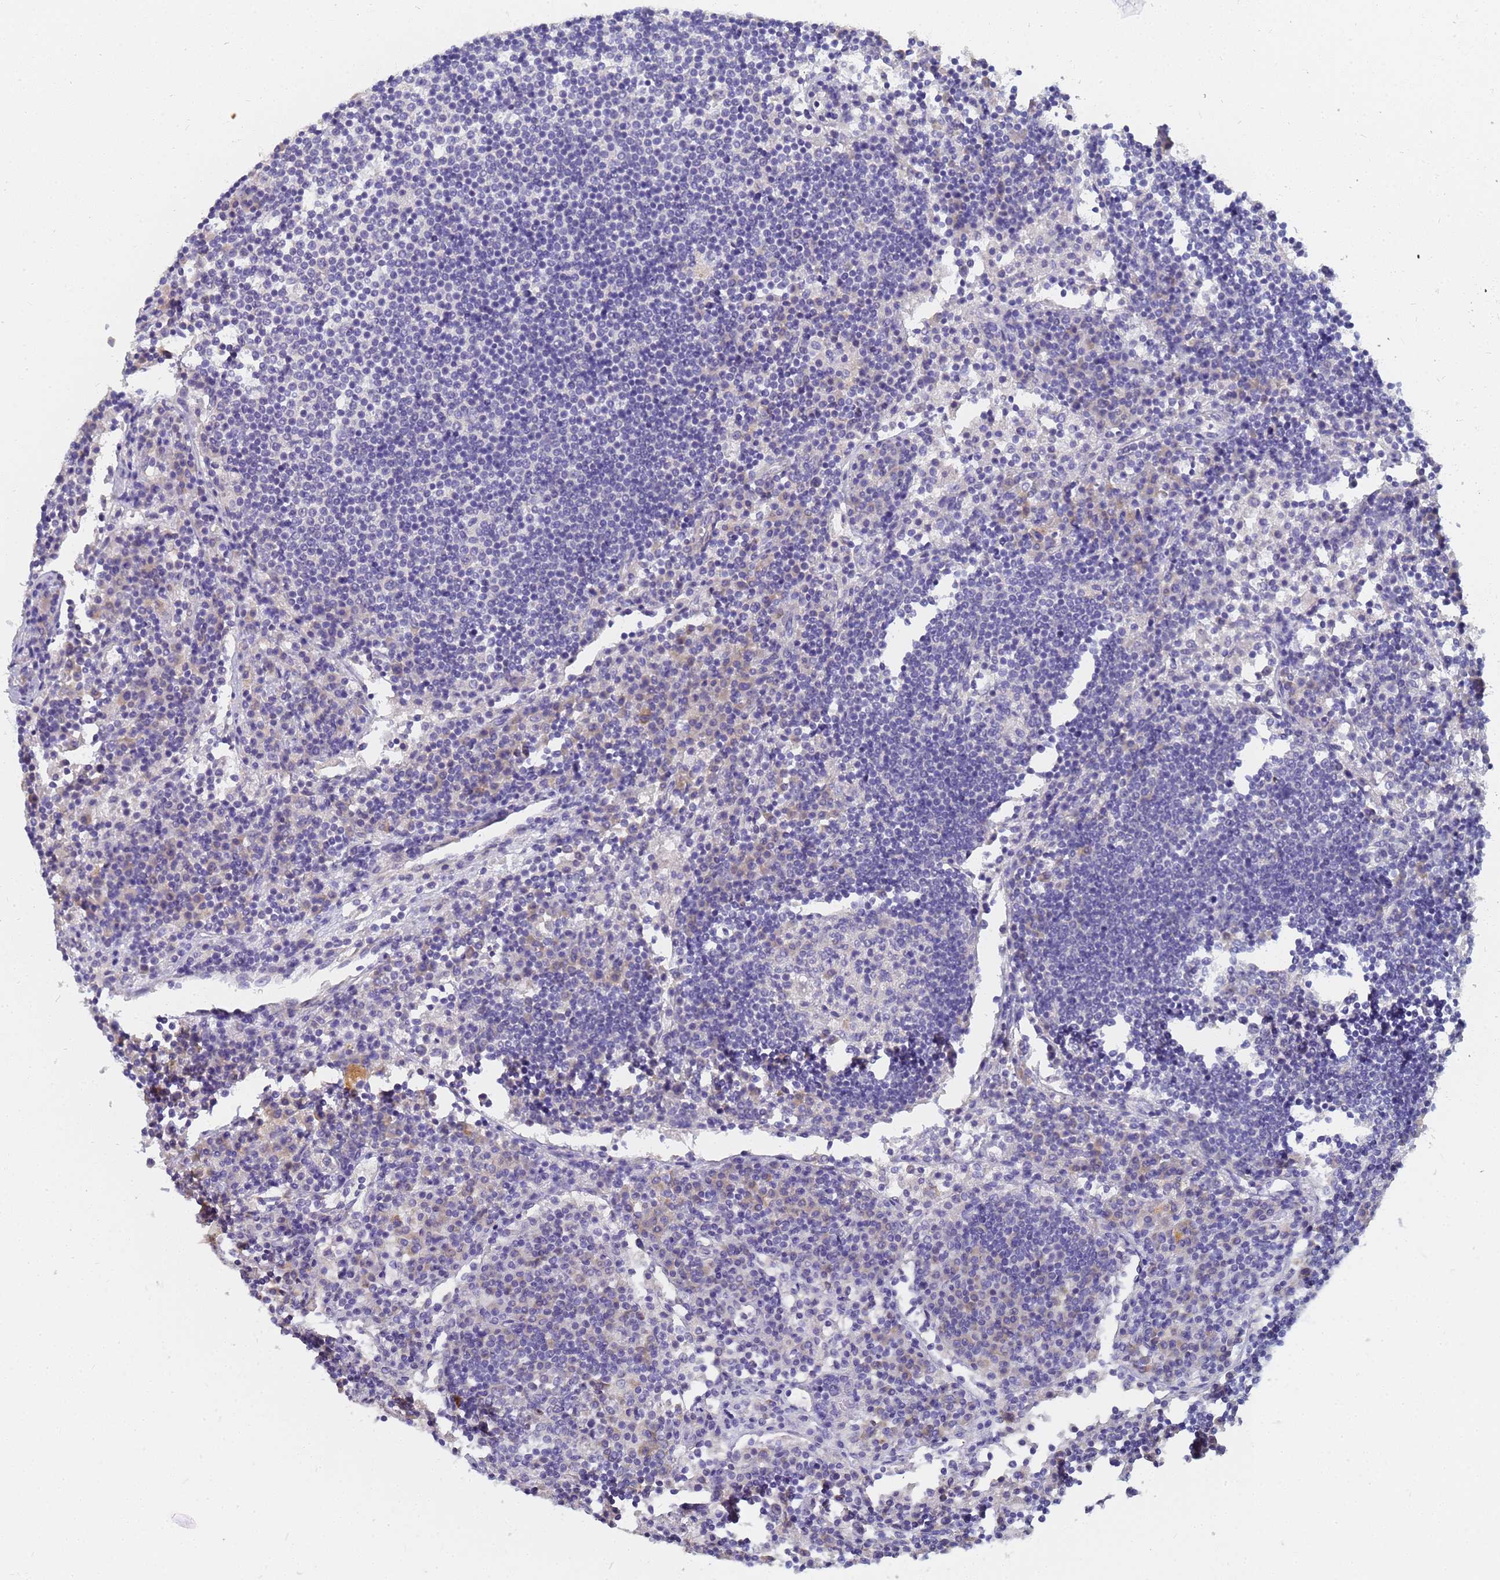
{"staining": {"intensity": "negative", "quantity": "none", "location": "none"}, "tissue": "lymph node", "cell_type": "Germinal center cells", "image_type": "normal", "snomed": [{"axis": "morphology", "description": "Normal tissue, NOS"}, {"axis": "topography", "description": "Lymph node"}], "caption": "A histopathology image of lymph node stained for a protein displays no brown staining in germinal center cells. (Brightfield microscopy of DAB immunohistochemistry (IHC) at high magnification).", "gene": "FAM166B", "patient": {"sex": "female", "age": 53}}